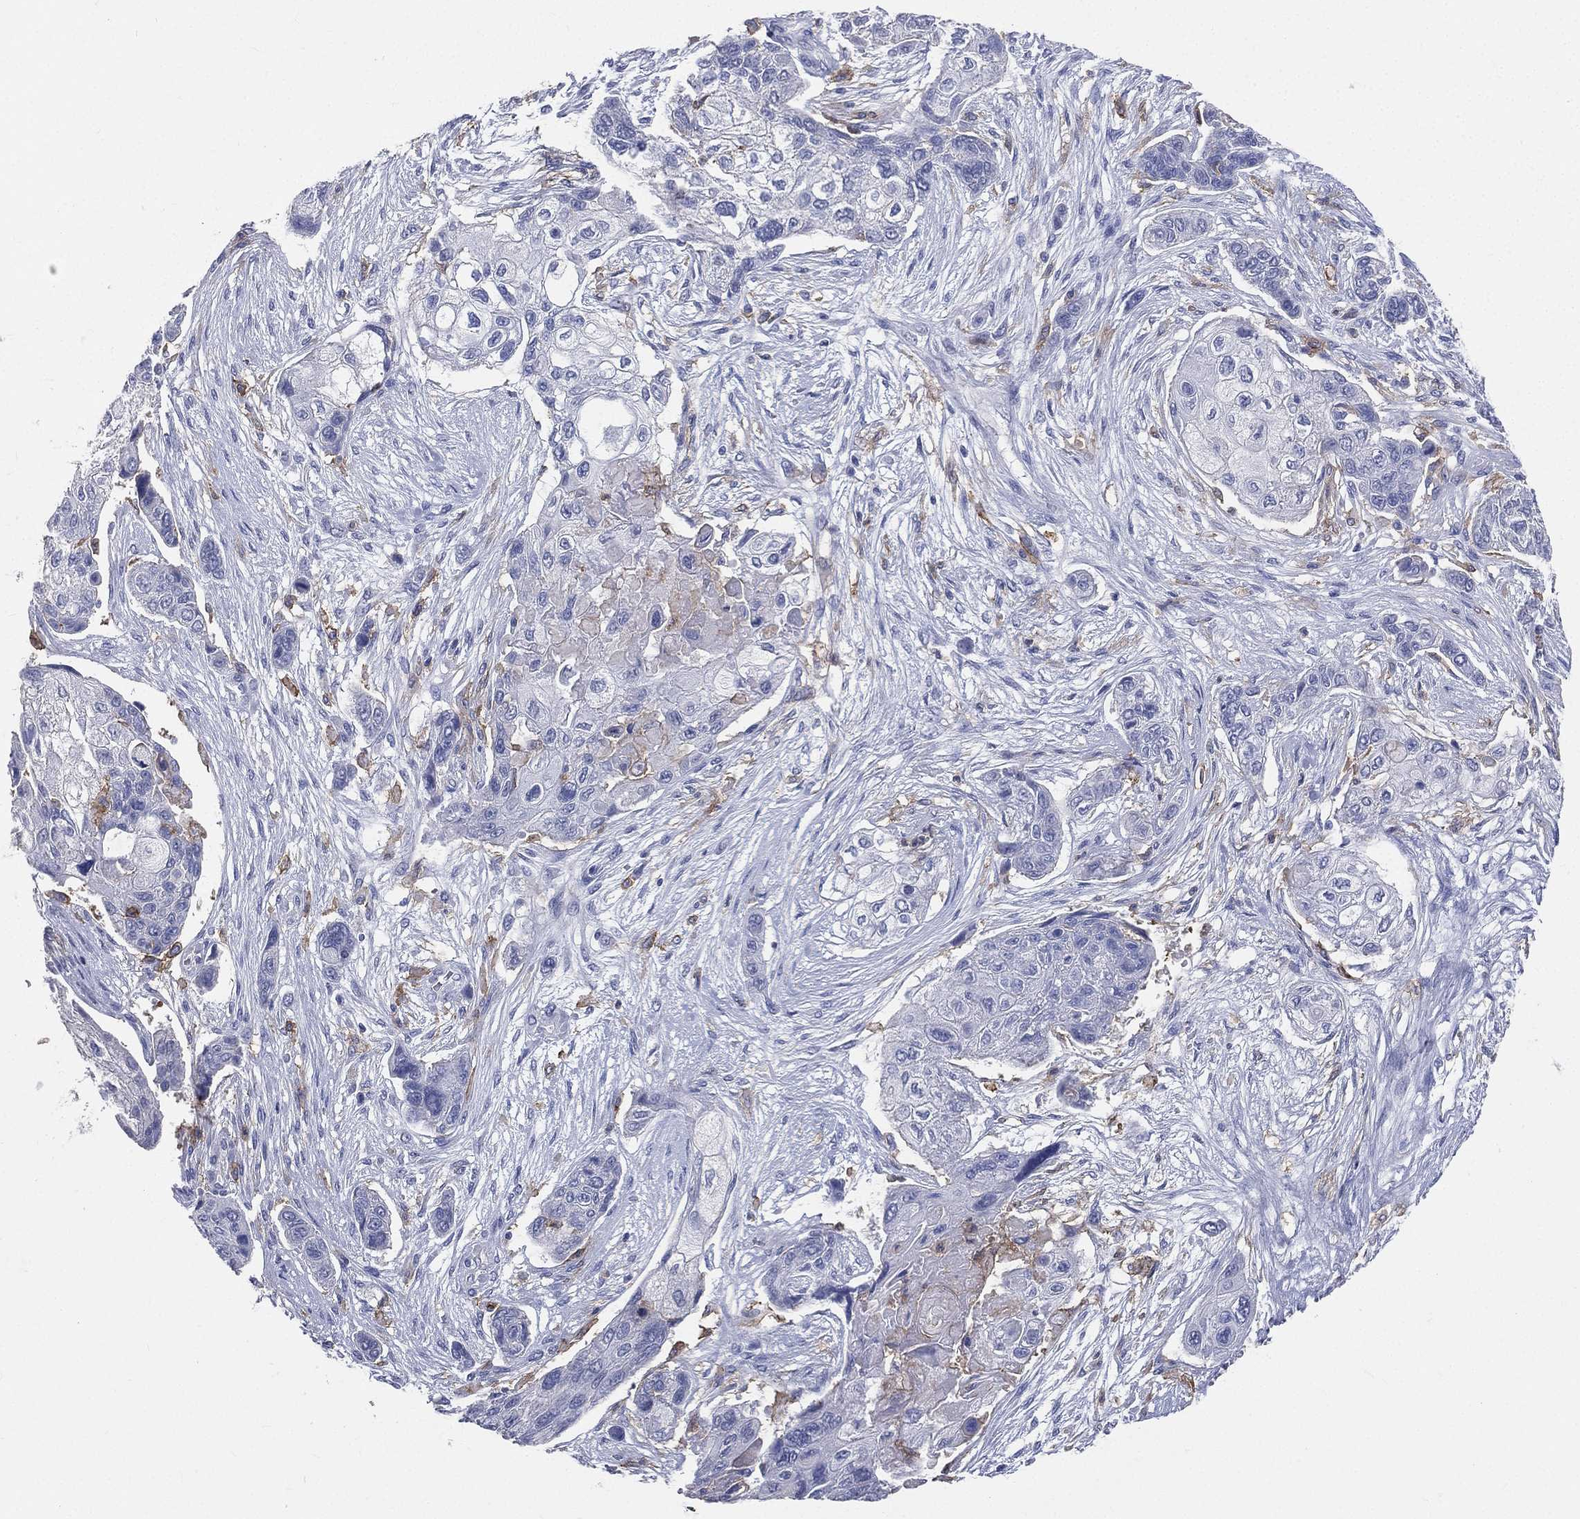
{"staining": {"intensity": "negative", "quantity": "none", "location": "none"}, "tissue": "lung cancer", "cell_type": "Tumor cells", "image_type": "cancer", "snomed": [{"axis": "morphology", "description": "Squamous cell carcinoma, NOS"}, {"axis": "topography", "description": "Lung"}], "caption": "Immunohistochemistry (IHC) micrograph of lung cancer stained for a protein (brown), which reveals no expression in tumor cells.", "gene": "CD33", "patient": {"sex": "male", "age": 69}}